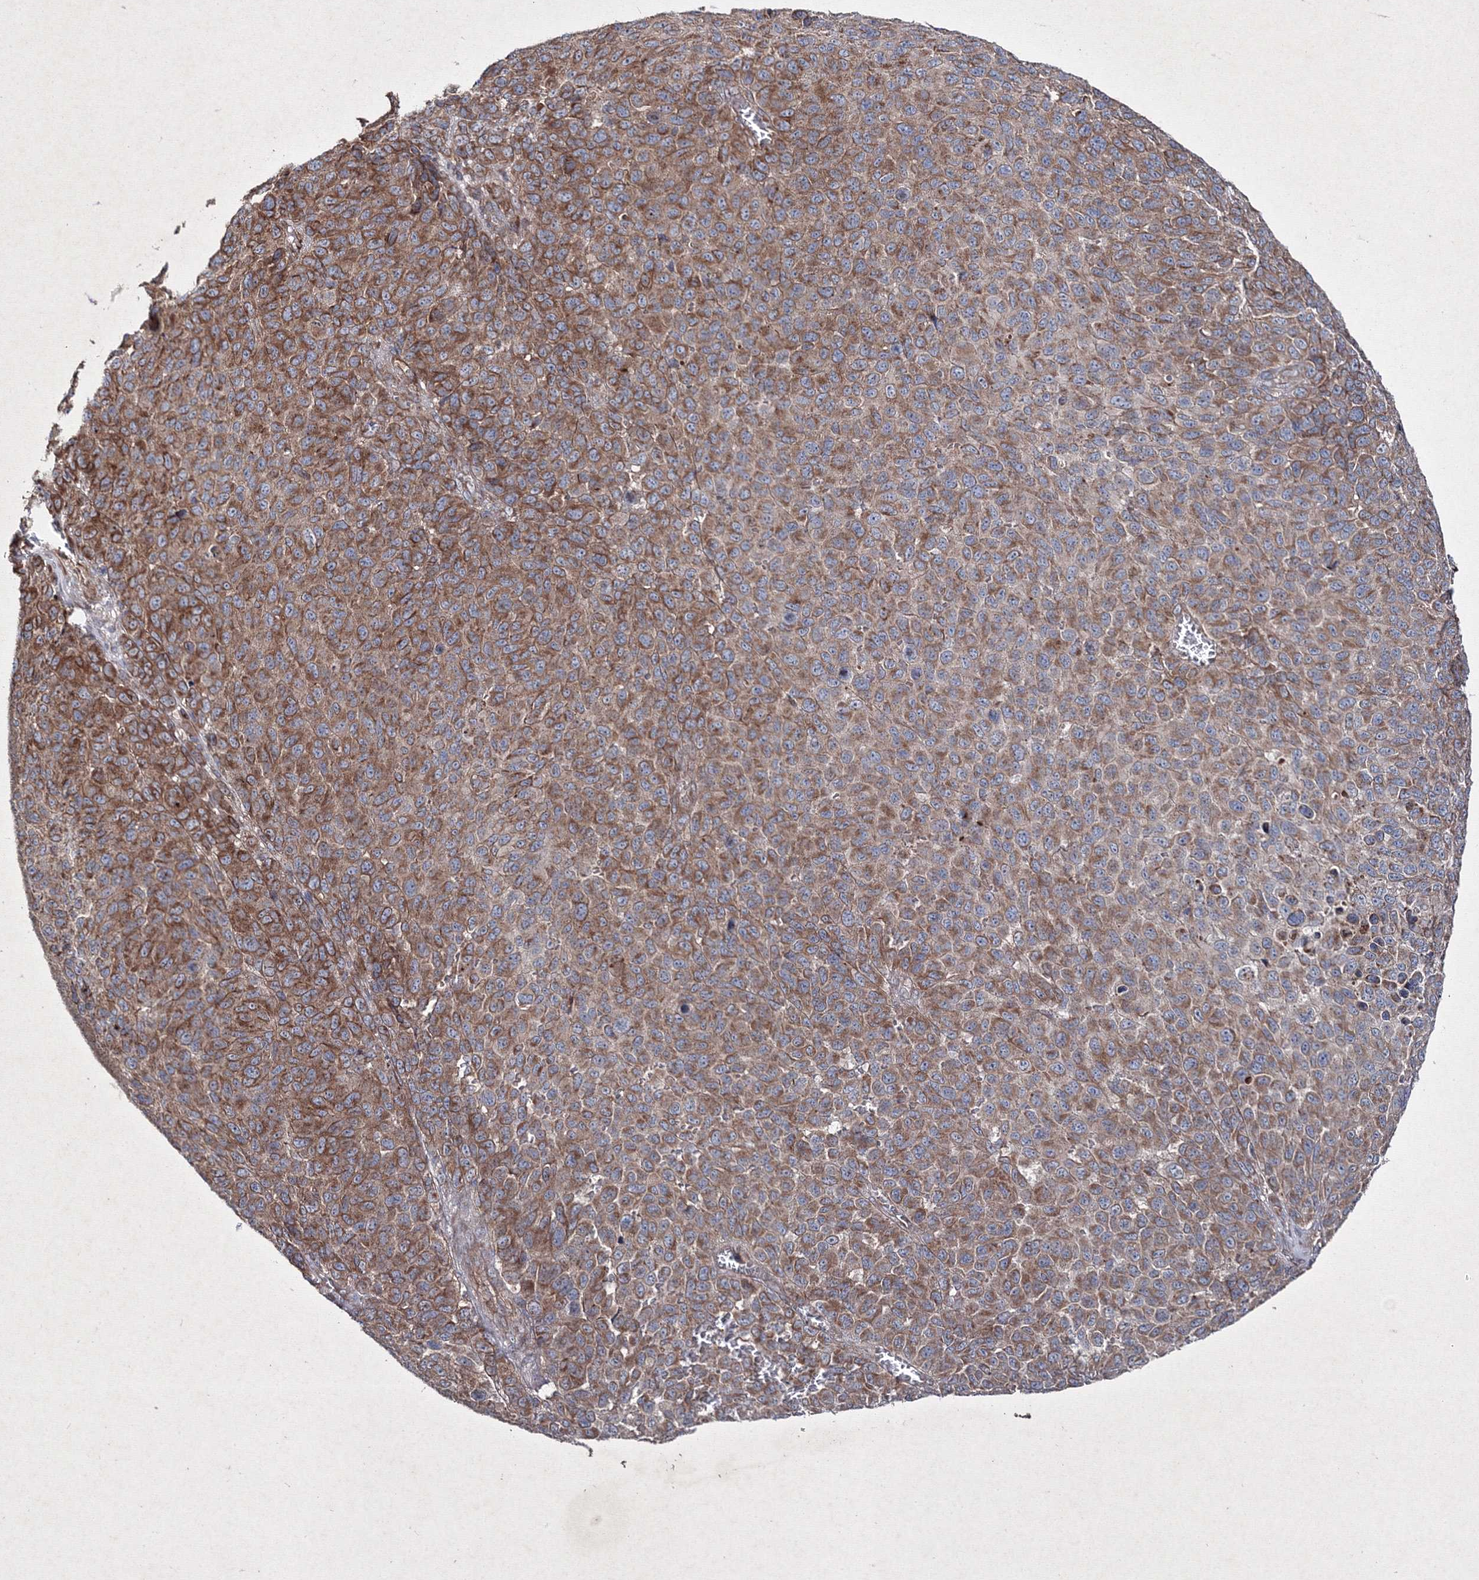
{"staining": {"intensity": "moderate", "quantity": ">75%", "location": "cytoplasmic/membranous"}, "tissue": "melanoma", "cell_type": "Tumor cells", "image_type": "cancer", "snomed": [{"axis": "morphology", "description": "Malignant melanoma, NOS"}, {"axis": "topography", "description": "Skin"}], "caption": "Immunohistochemistry image of human malignant melanoma stained for a protein (brown), which displays medium levels of moderate cytoplasmic/membranous positivity in approximately >75% of tumor cells.", "gene": "GFM1", "patient": {"sex": "male", "age": 49}}